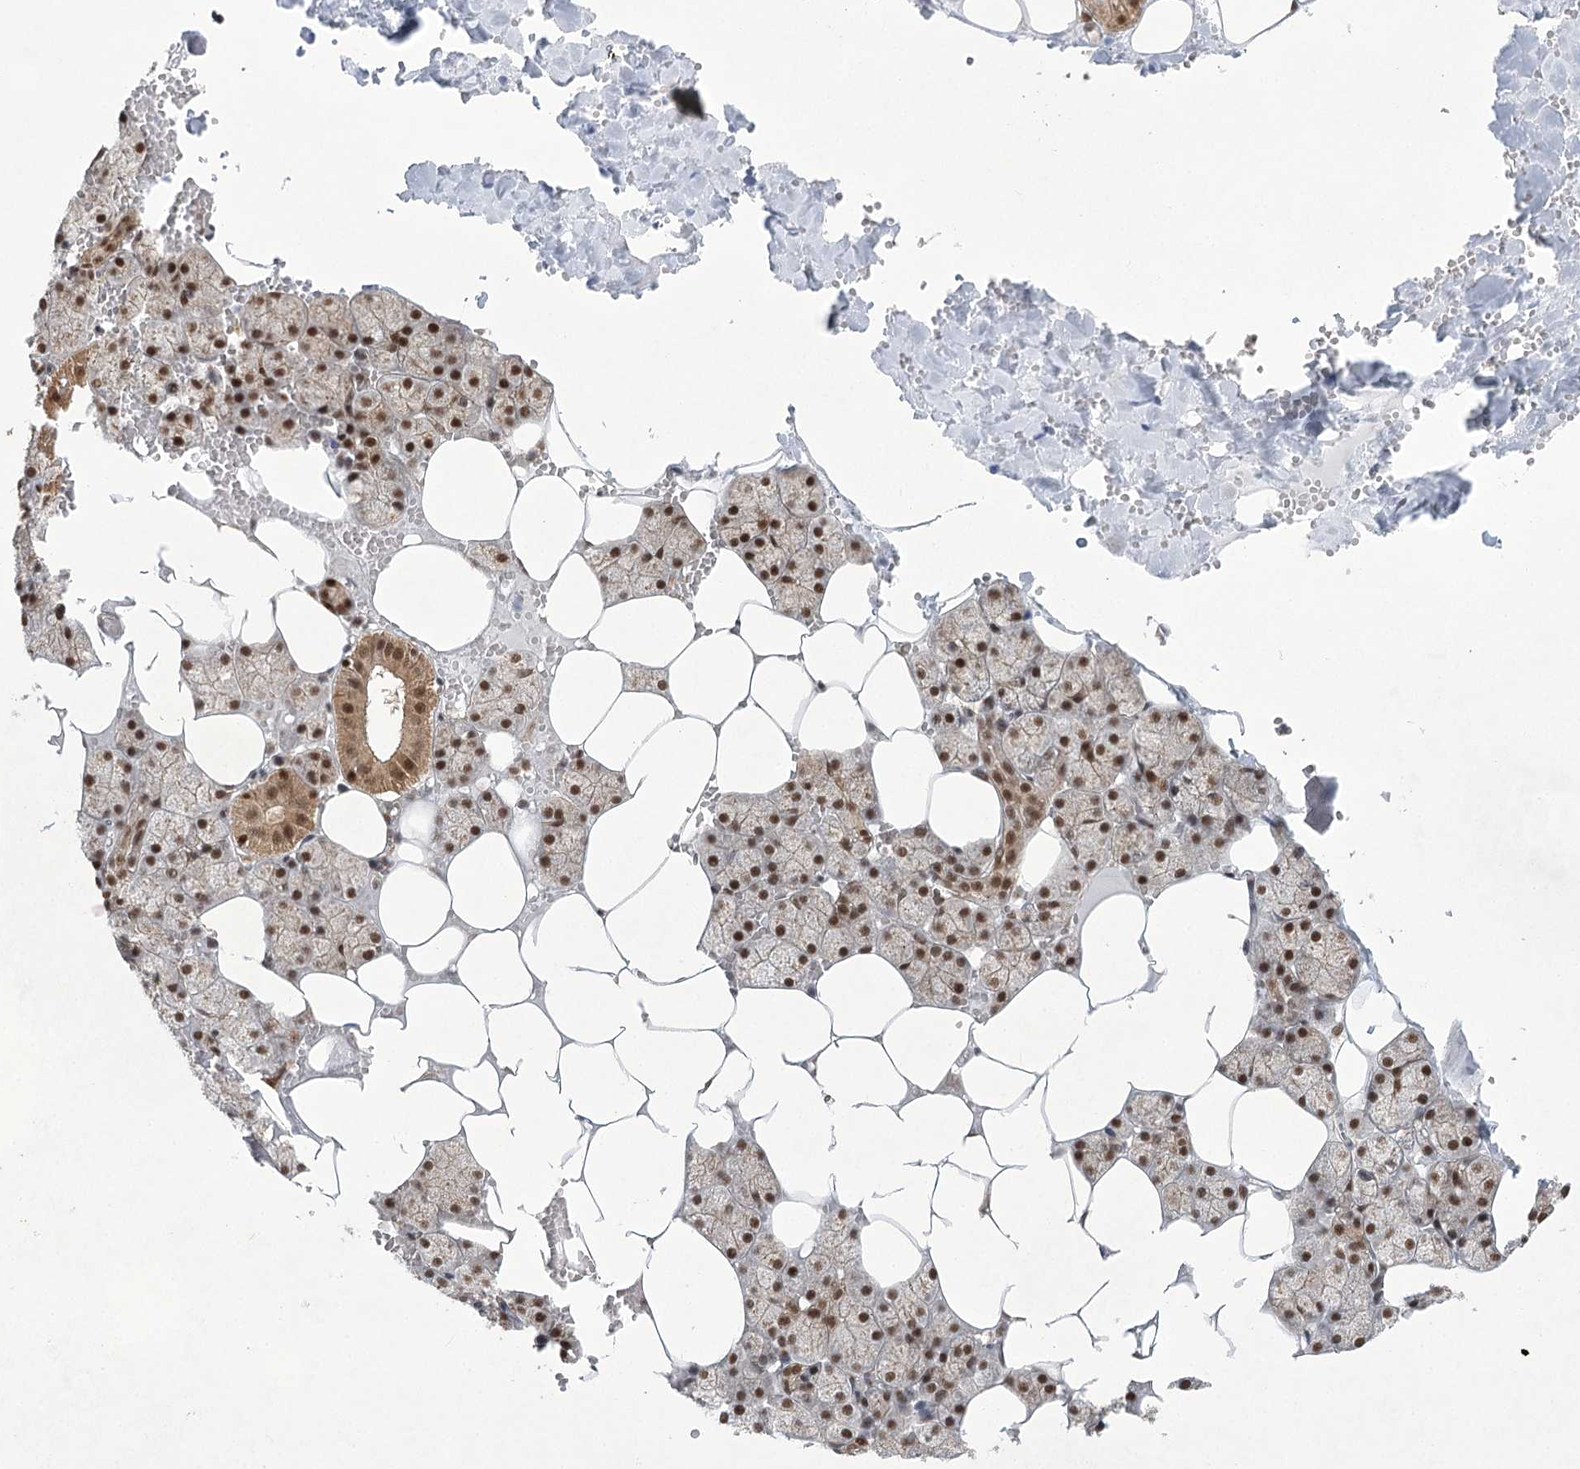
{"staining": {"intensity": "strong", "quantity": ">75%", "location": "cytoplasmic/membranous,nuclear"}, "tissue": "salivary gland", "cell_type": "Glandular cells", "image_type": "normal", "snomed": [{"axis": "morphology", "description": "Normal tissue, NOS"}, {"axis": "topography", "description": "Salivary gland"}], "caption": "Immunohistochemical staining of unremarkable human salivary gland exhibits strong cytoplasmic/membranous,nuclear protein positivity in about >75% of glandular cells.", "gene": "ZCCHC8", "patient": {"sex": "male", "age": 62}}